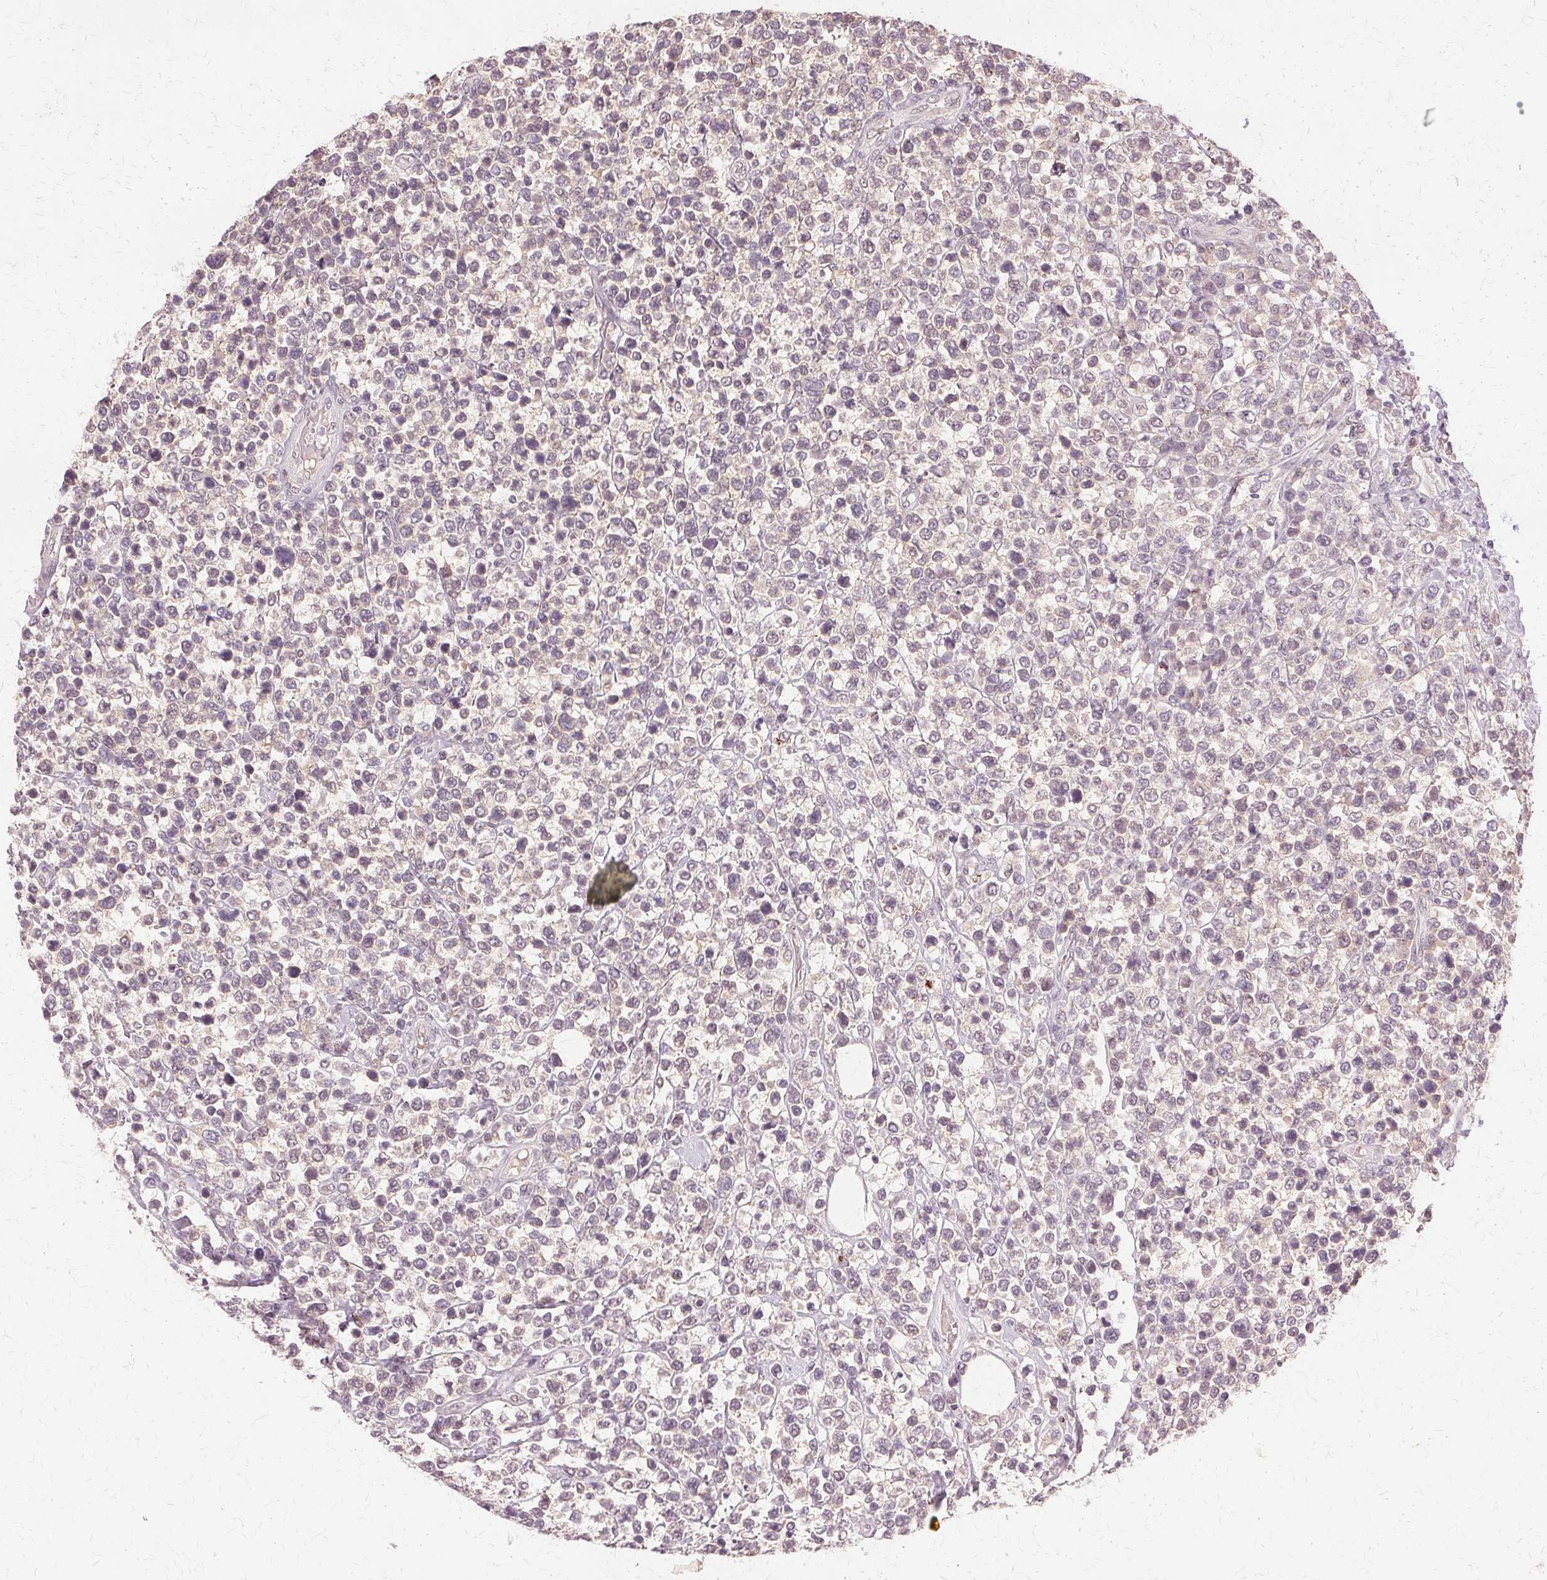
{"staining": {"intensity": "negative", "quantity": "none", "location": "none"}, "tissue": "lymphoma", "cell_type": "Tumor cells", "image_type": "cancer", "snomed": [{"axis": "morphology", "description": "Malignant lymphoma, non-Hodgkin's type, High grade"}, {"axis": "topography", "description": "Soft tissue"}], "caption": "Human lymphoma stained for a protein using immunohistochemistry (IHC) displays no expression in tumor cells.", "gene": "PRMT5", "patient": {"sex": "female", "age": 56}}